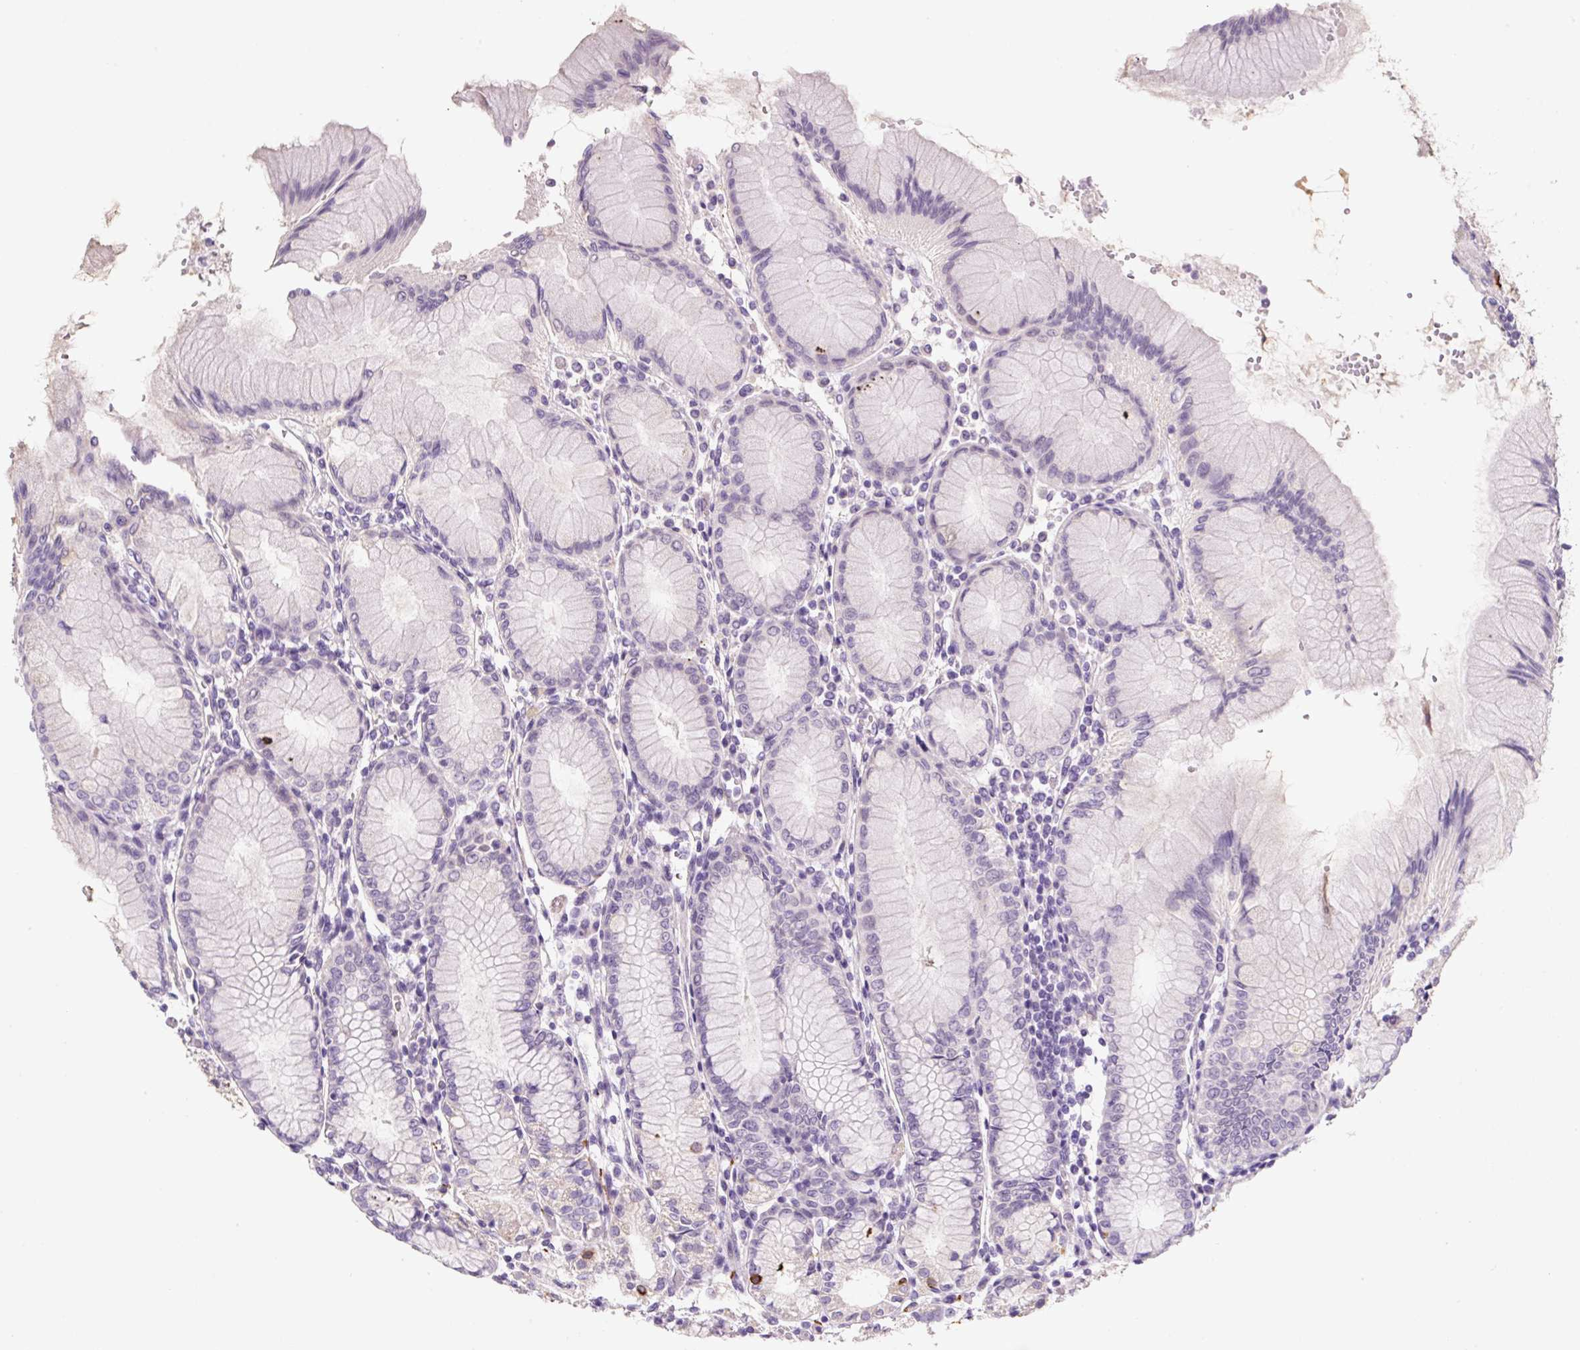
{"staining": {"intensity": "moderate", "quantity": "<25%", "location": "cytoplasmic/membranous"}, "tissue": "stomach", "cell_type": "Glandular cells", "image_type": "normal", "snomed": [{"axis": "morphology", "description": "Normal tissue, NOS"}, {"axis": "topography", "description": "Stomach"}], "caption": "A high-resolution micrograph shows immunohistochemistry staining of normal stomach, which reveals moderate cytoplasmic/membranous positivity in about <25% of glandular cells.", "gene": "SYP", "patient": {"sex": "female", "age": 57}}